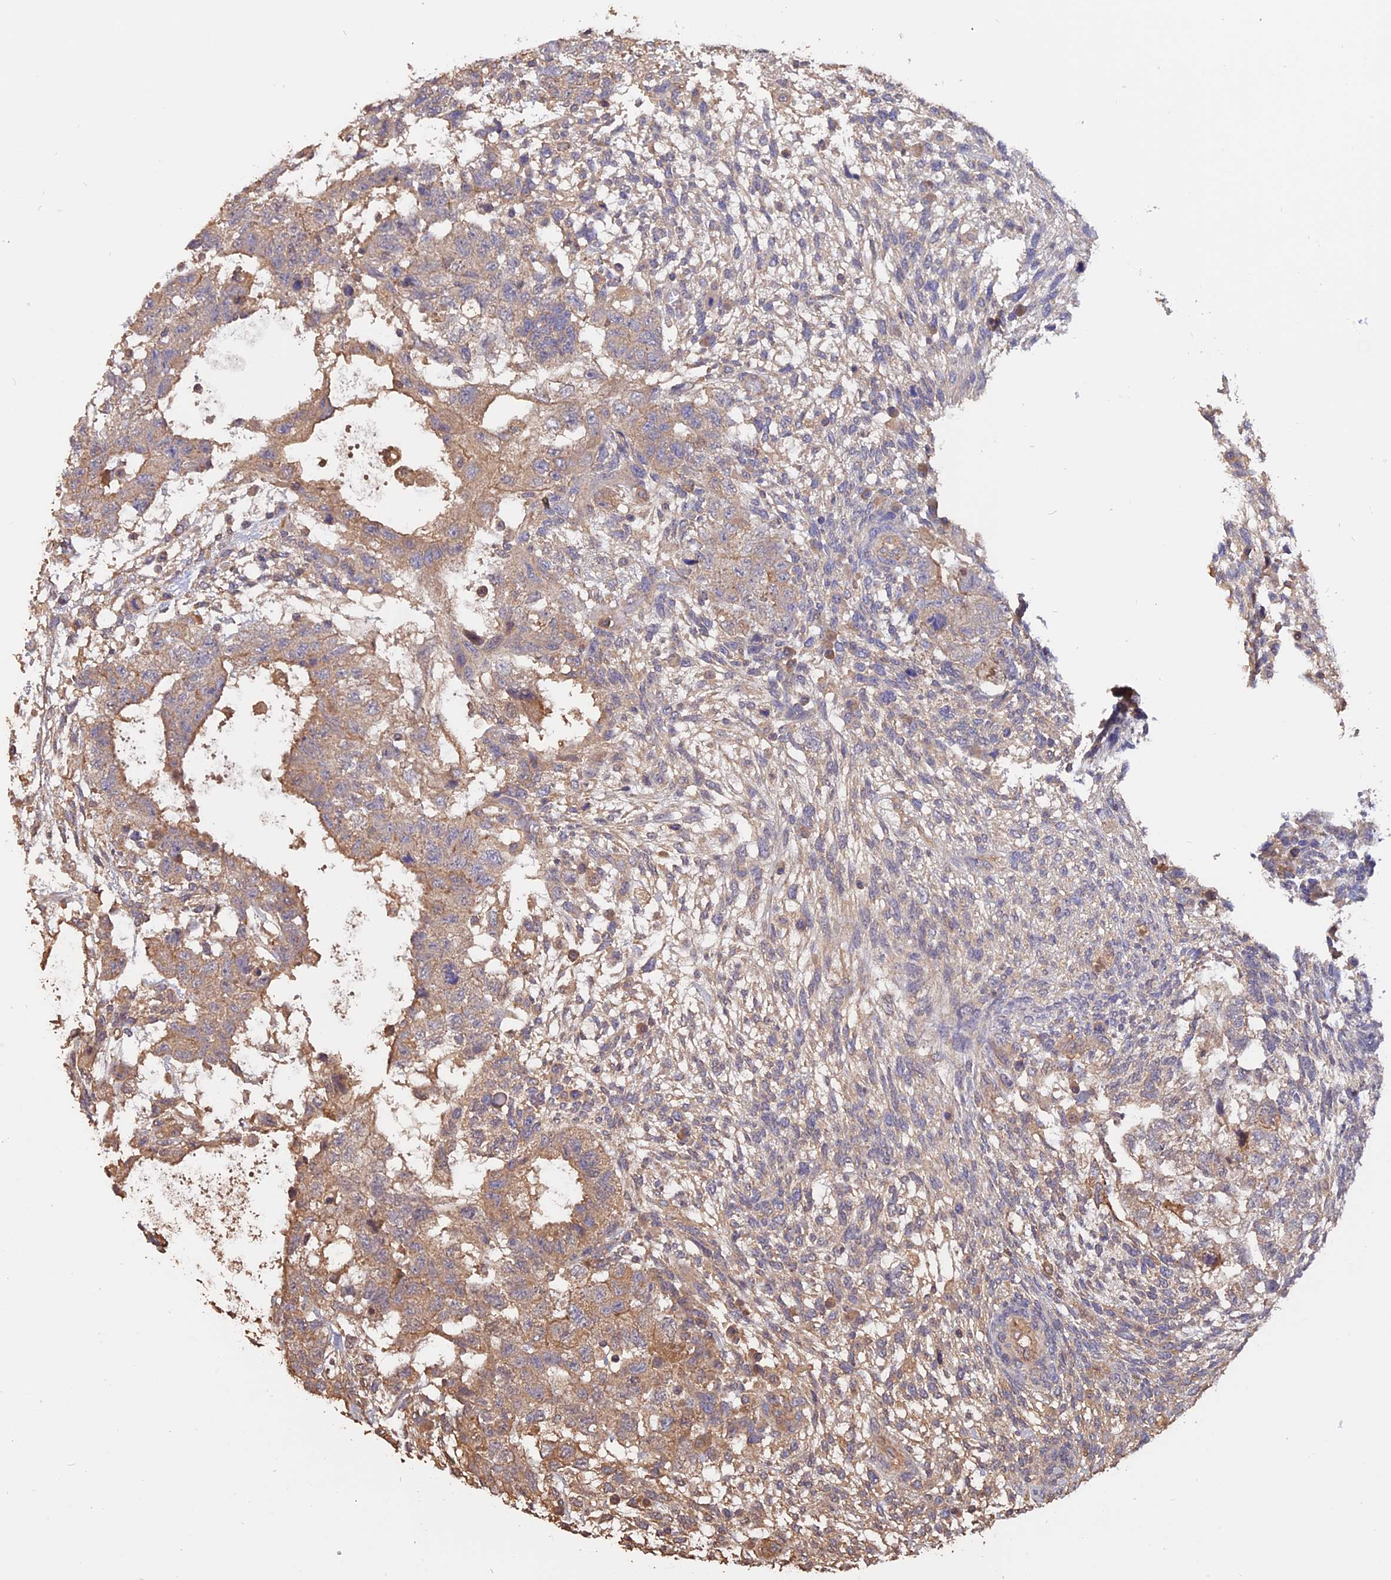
{"staining": {"intensity": "weak", "quantity": "25%-75%", "location": "cytoplasmic/membranous"}, "tissue": "testis cancer", "cell_type": "Tumor cells", "image_type": "cancer", "snomed": [{"axis": "morphology", "description": "Normal tissue, NOS"}, {"axis": "morphology", "description": "Carcinoma, Embryonal, NOS"}, {"axis": "topography", "description": "Testis"}], "caption": "Embryonal carcinoma (testis) was stained to show a protein in brown. There is low levels of weak cytoplasmic/membranous positivity in approximately 25%-75% of tumor cells. (brown staining indicates protein expression, while blue staining denotes nuclei).", "gene": "RASAL1", "patient": {"sex": "male", "age": 36}}